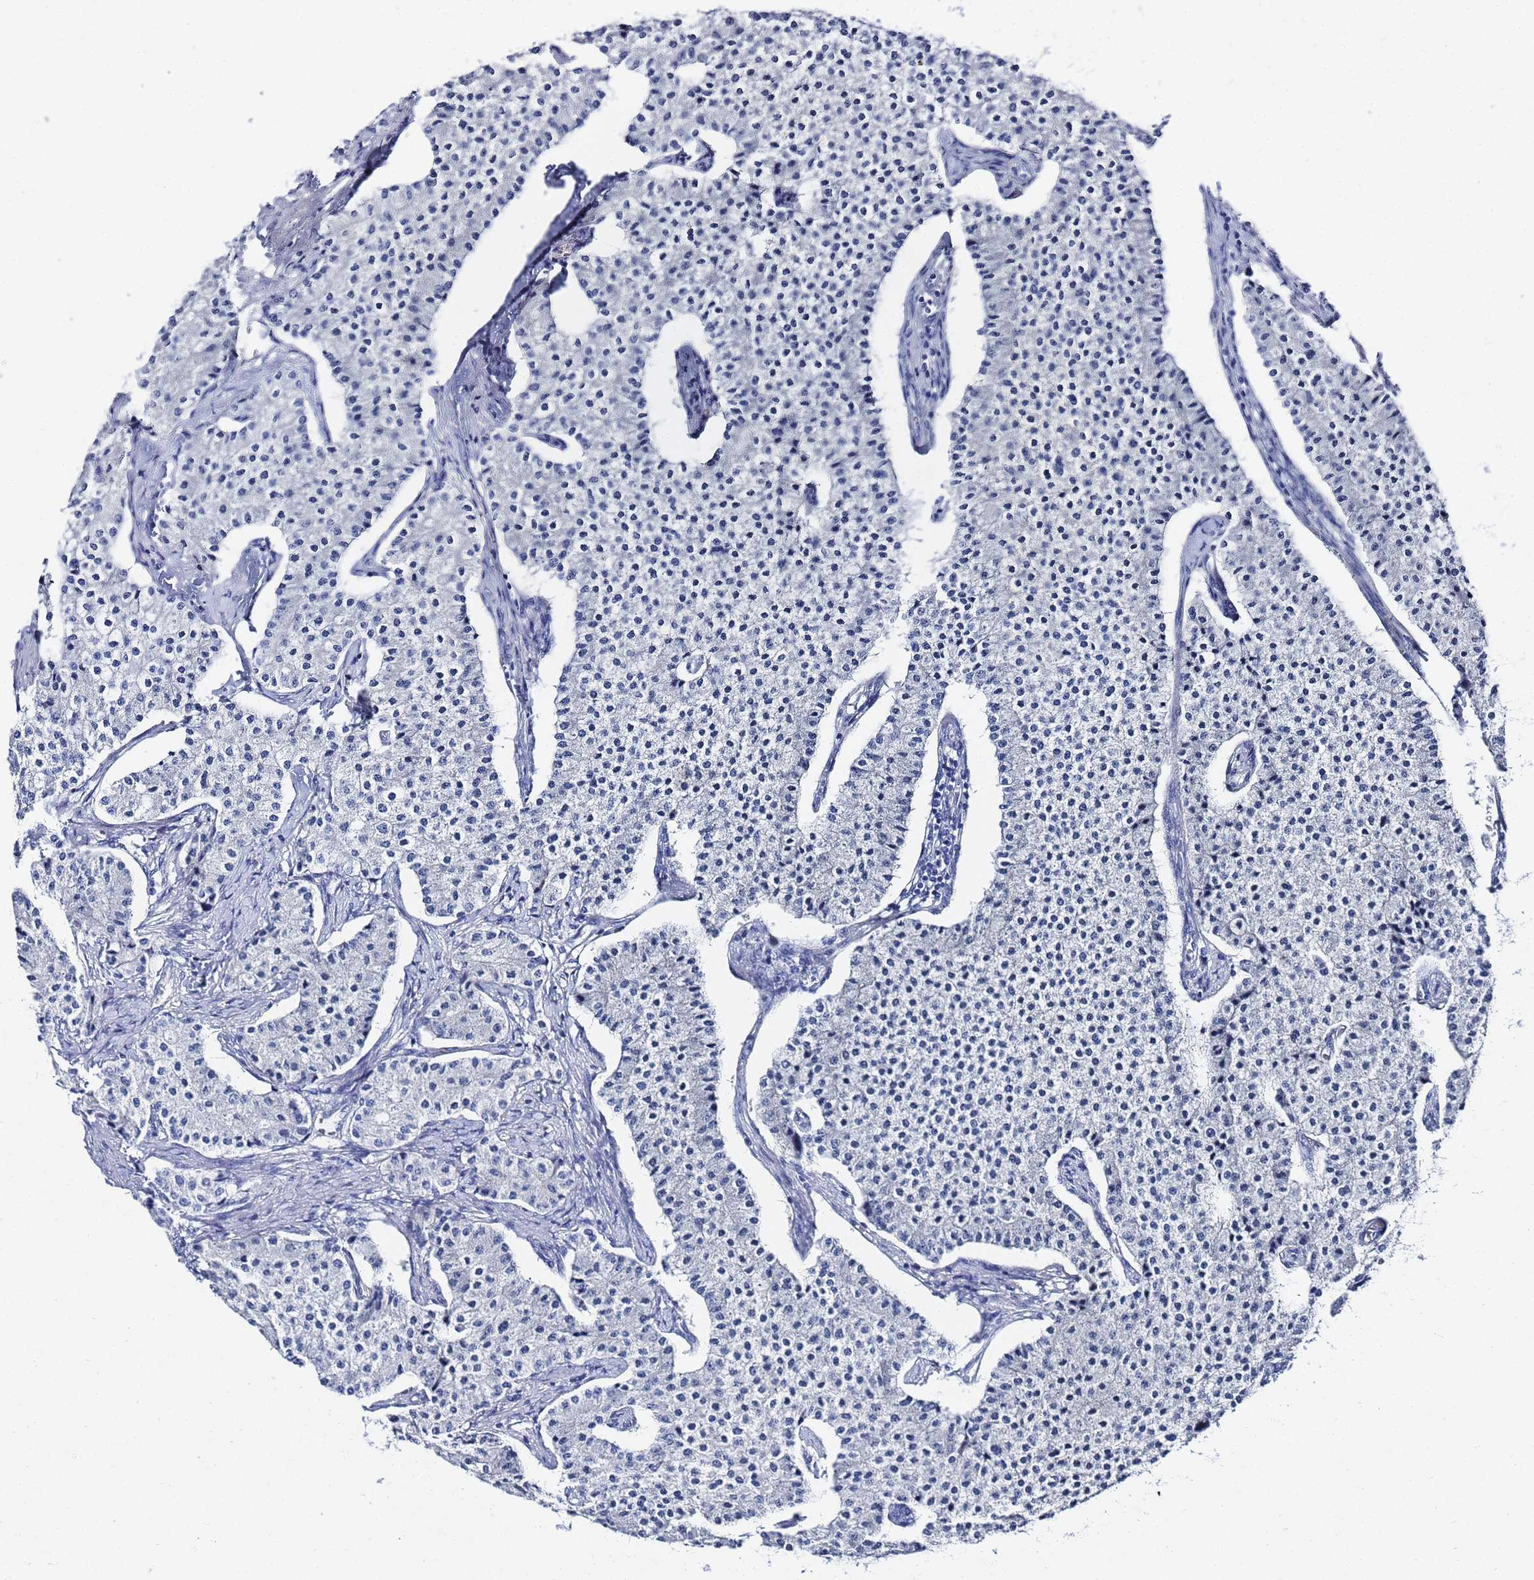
{"staining": {"intensity": "negative", "quantity": "none", "location": "none"}, "tissue": "carcinoid", "cell_type": "Tumor cells", "image_type": "cancer", "snomed": [{"axis": "morphology", "description": "Carcinoid, malignant, NOS"}, {"axis": "topography", "description": "Colon"}], "caption": "Tumor cells are negative for protein expression in human carcinoid. (DAB immunohistochemistry visualized using brightfield microscopy, high magnification).", "gene": "GGT1", "patient": {"sex": "female", "age": 52}}